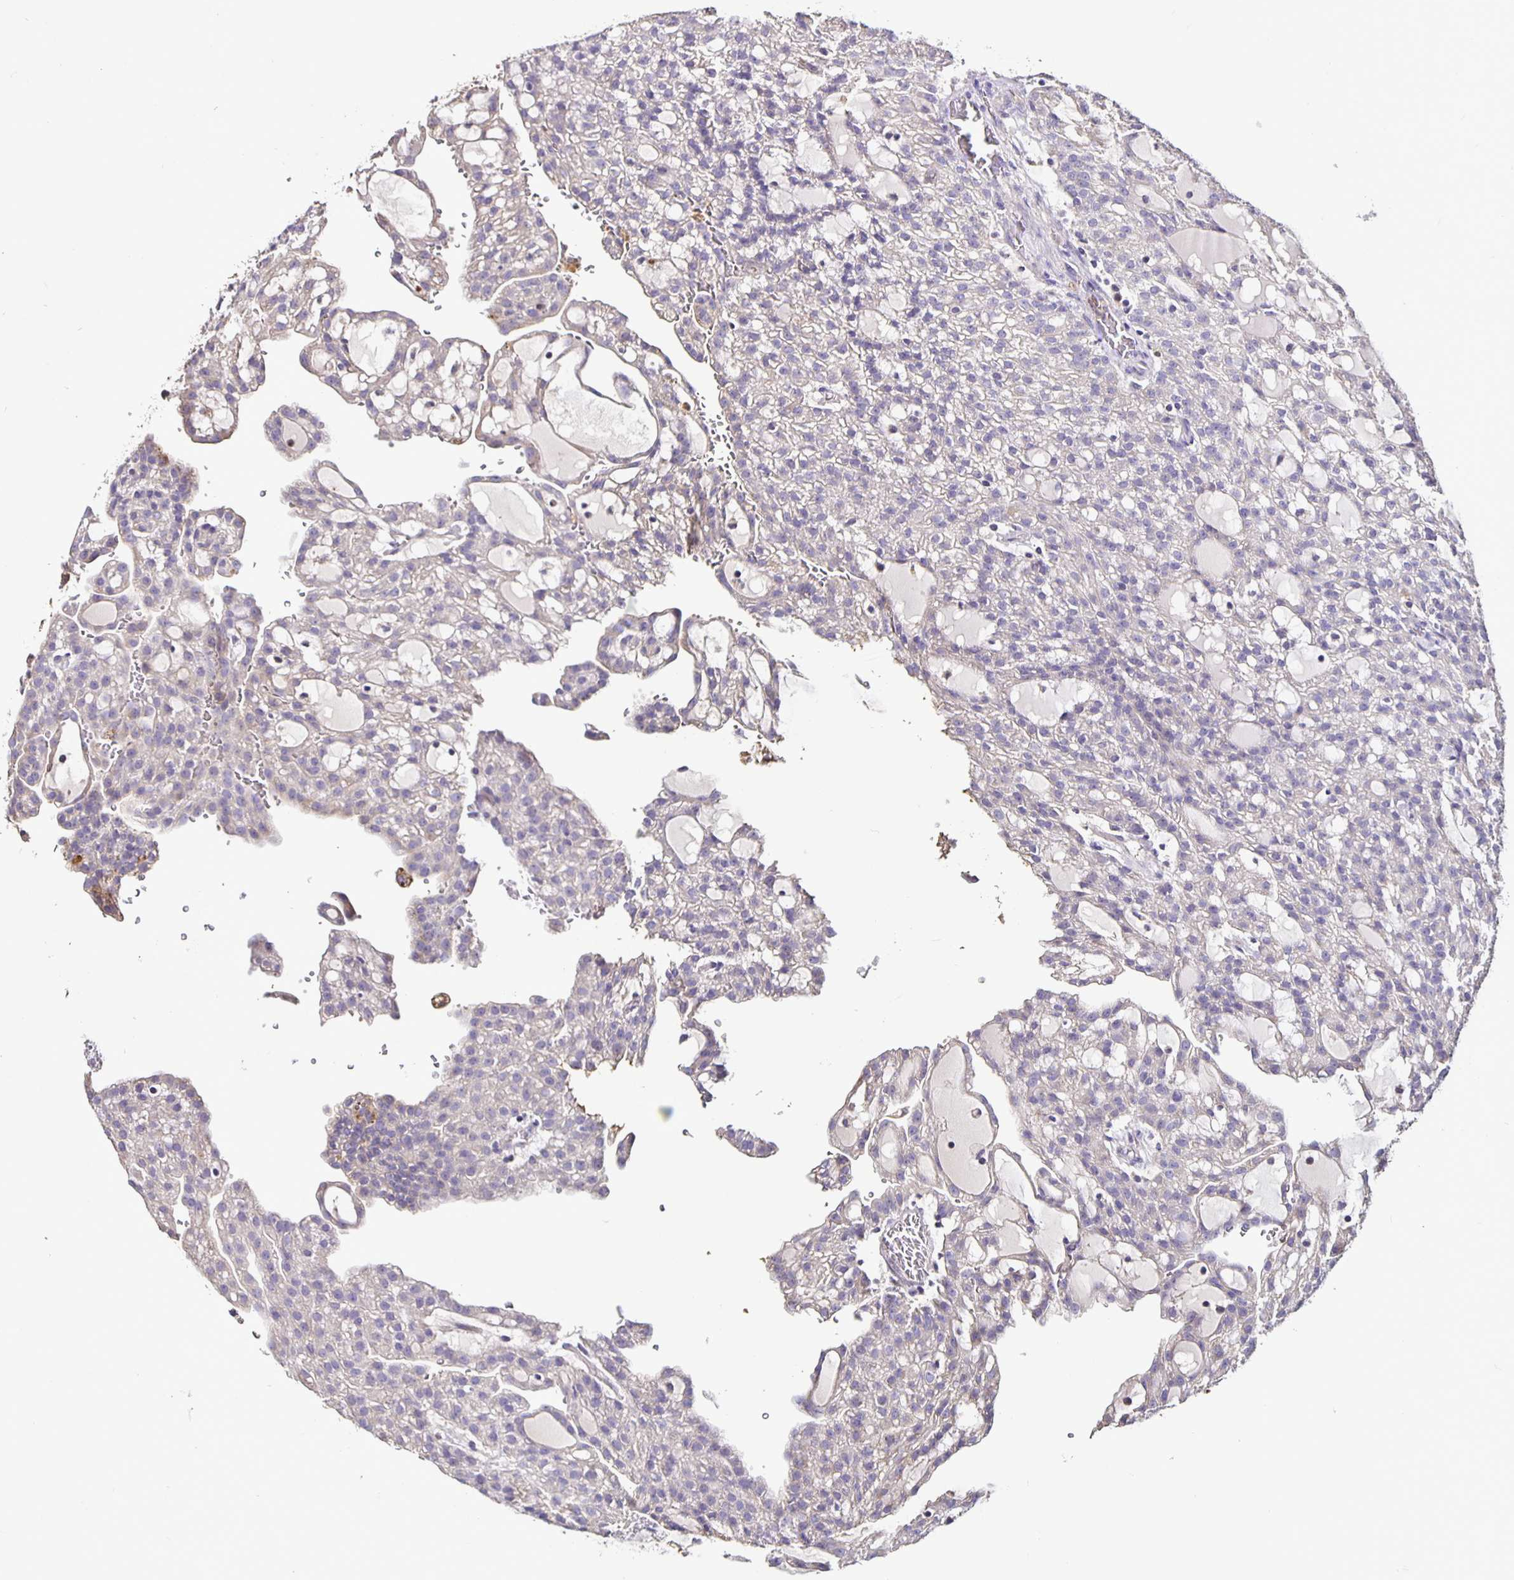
{"staining": {"intensity": "negative", "quantity": "none", "location": "none"}, "tissue": "renal cancer", "cell_type": "Tumor cells", "image_type": "cancer", "snomed": [{"axis": "morphology", "description": "Adenocarcinoma, NOS"}, {"axis": "topography", "description": "Kidney"}], "caption": "There is no significant expression in tumor cells of renal cancer.", "gene": "FCER1A", "patient": {"sex": "male", "age": 63}}